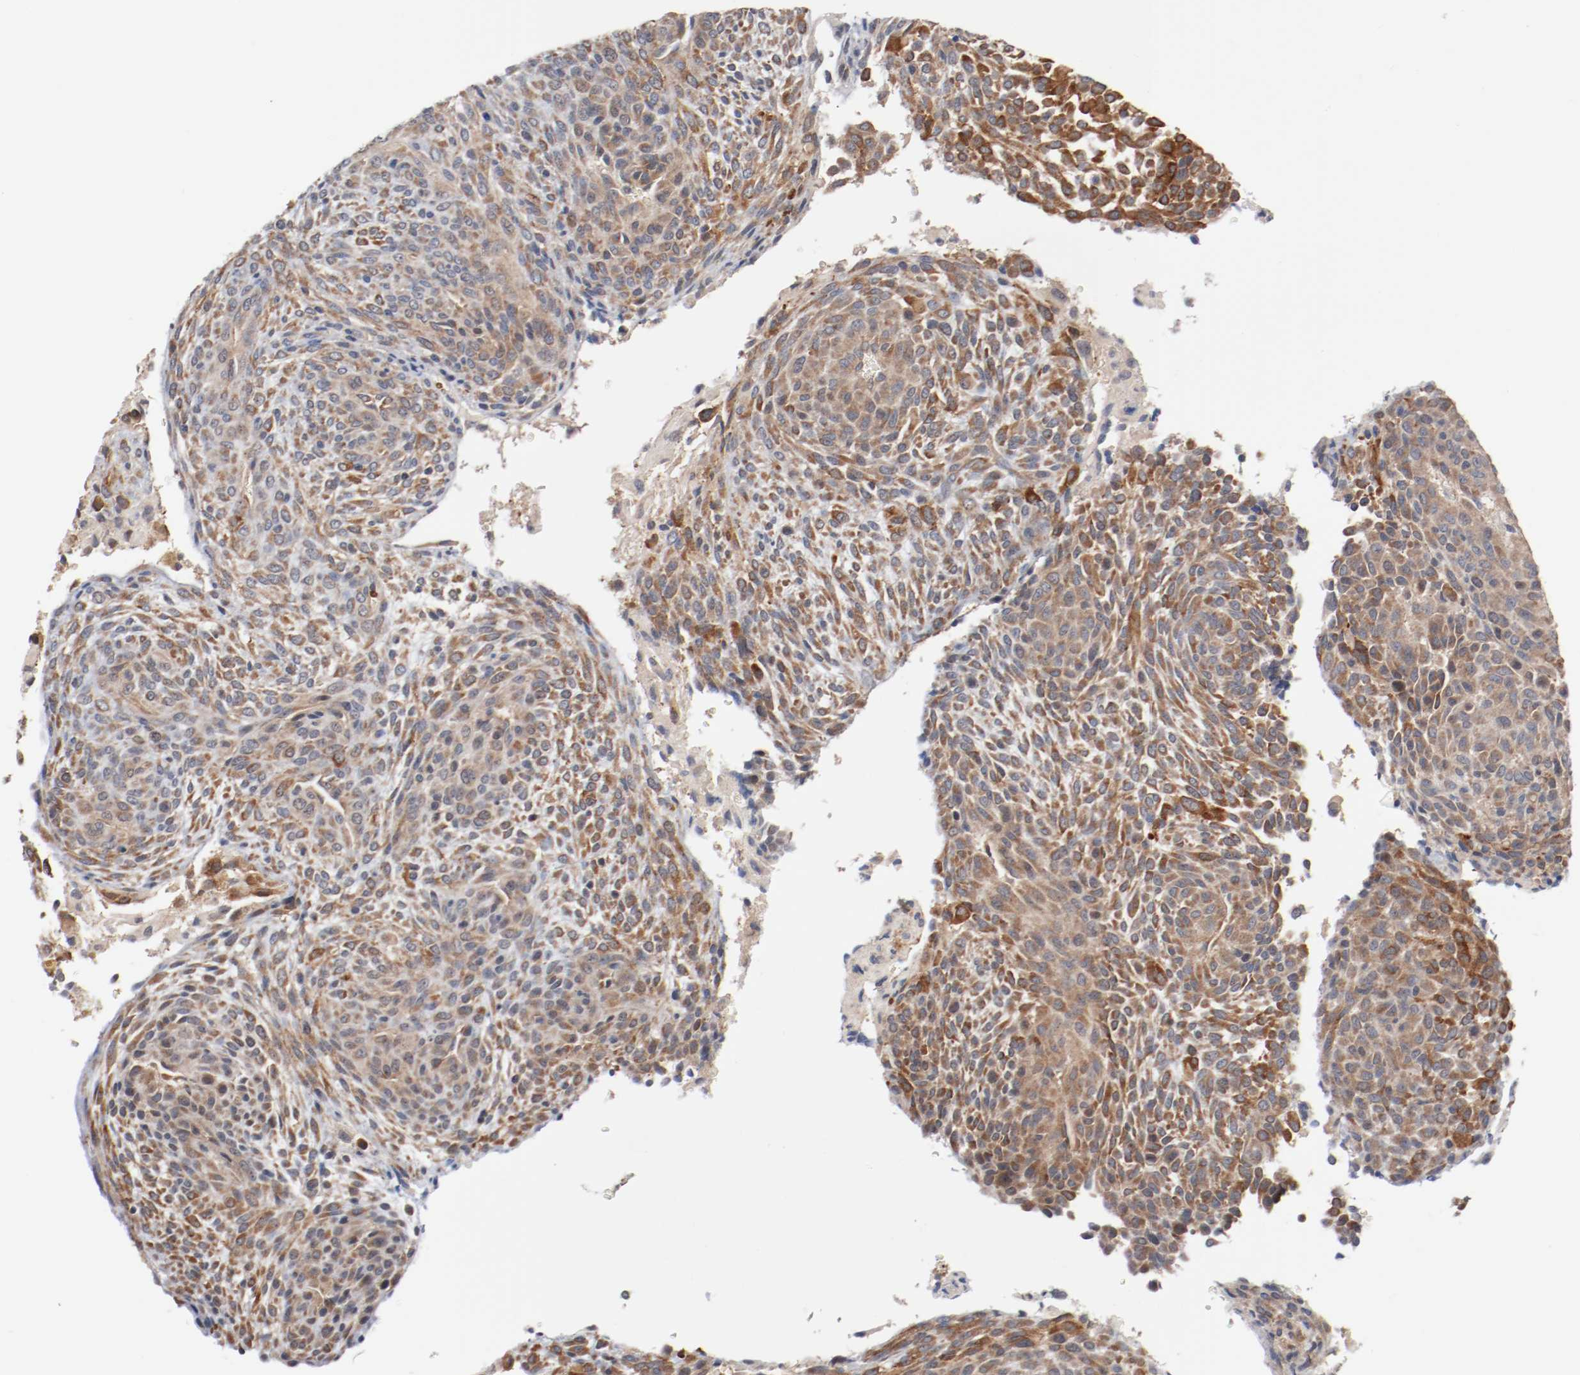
{"staining": {"intensity": "moderate", "quantity": ">75%", "location": "cytoplasmic/membranous"}, "tissue": "glioma", "cell_type": "Tumor cells", "image_type": "cancer", "snomed": [{"axis": "morphology", "description": "Glioma, malignant, High grade"}, {"axis": "topography", "description": "Cerebral cortex"}], "caption": "Immunohistochemical staining of human glioma exhibits medium levels of moderate cytoplasmic/membranous positivity in approximately >75% of tumor cells.", "gene": "RNASE11", "patient": {"sex": "female", "age": 55}}